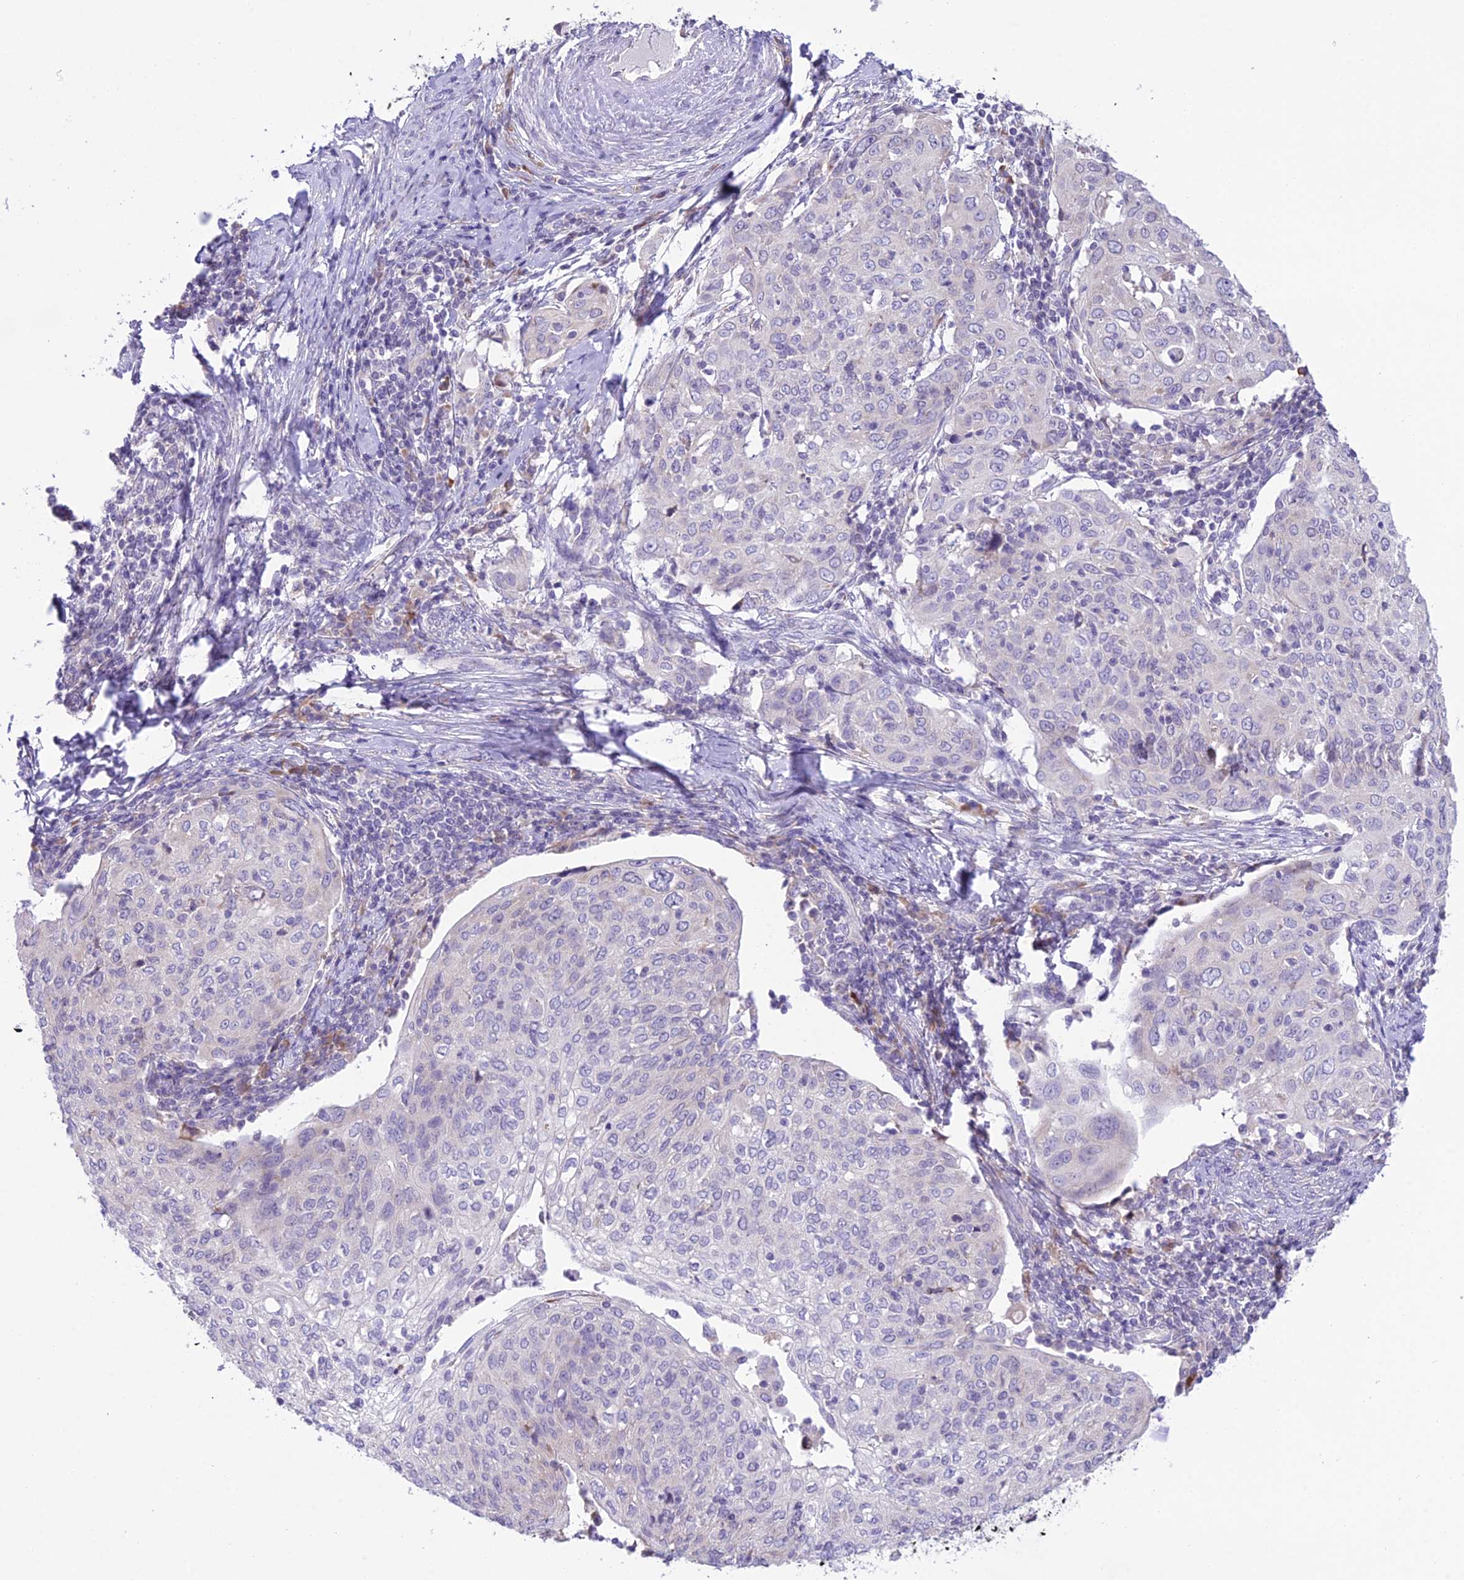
{"staining": {"intensity": "negative", "quantity": "none", "location": "none"}, "tissue": "cervical cancer", "cell_type": "Tumor cells", "image_type": "cancer", "snomed": [{"axis": "morphology", "description": "Squamous cell carcinoma, NOS"}, {"axis": "topography", "description": "Cervix"}], "caption": "IHC of cervical cancer (squamous cell carcinoma) exhibits no staining in tumor cells.", "gene": "RPS26", "patient": {"sex": "female", "age": 67}}